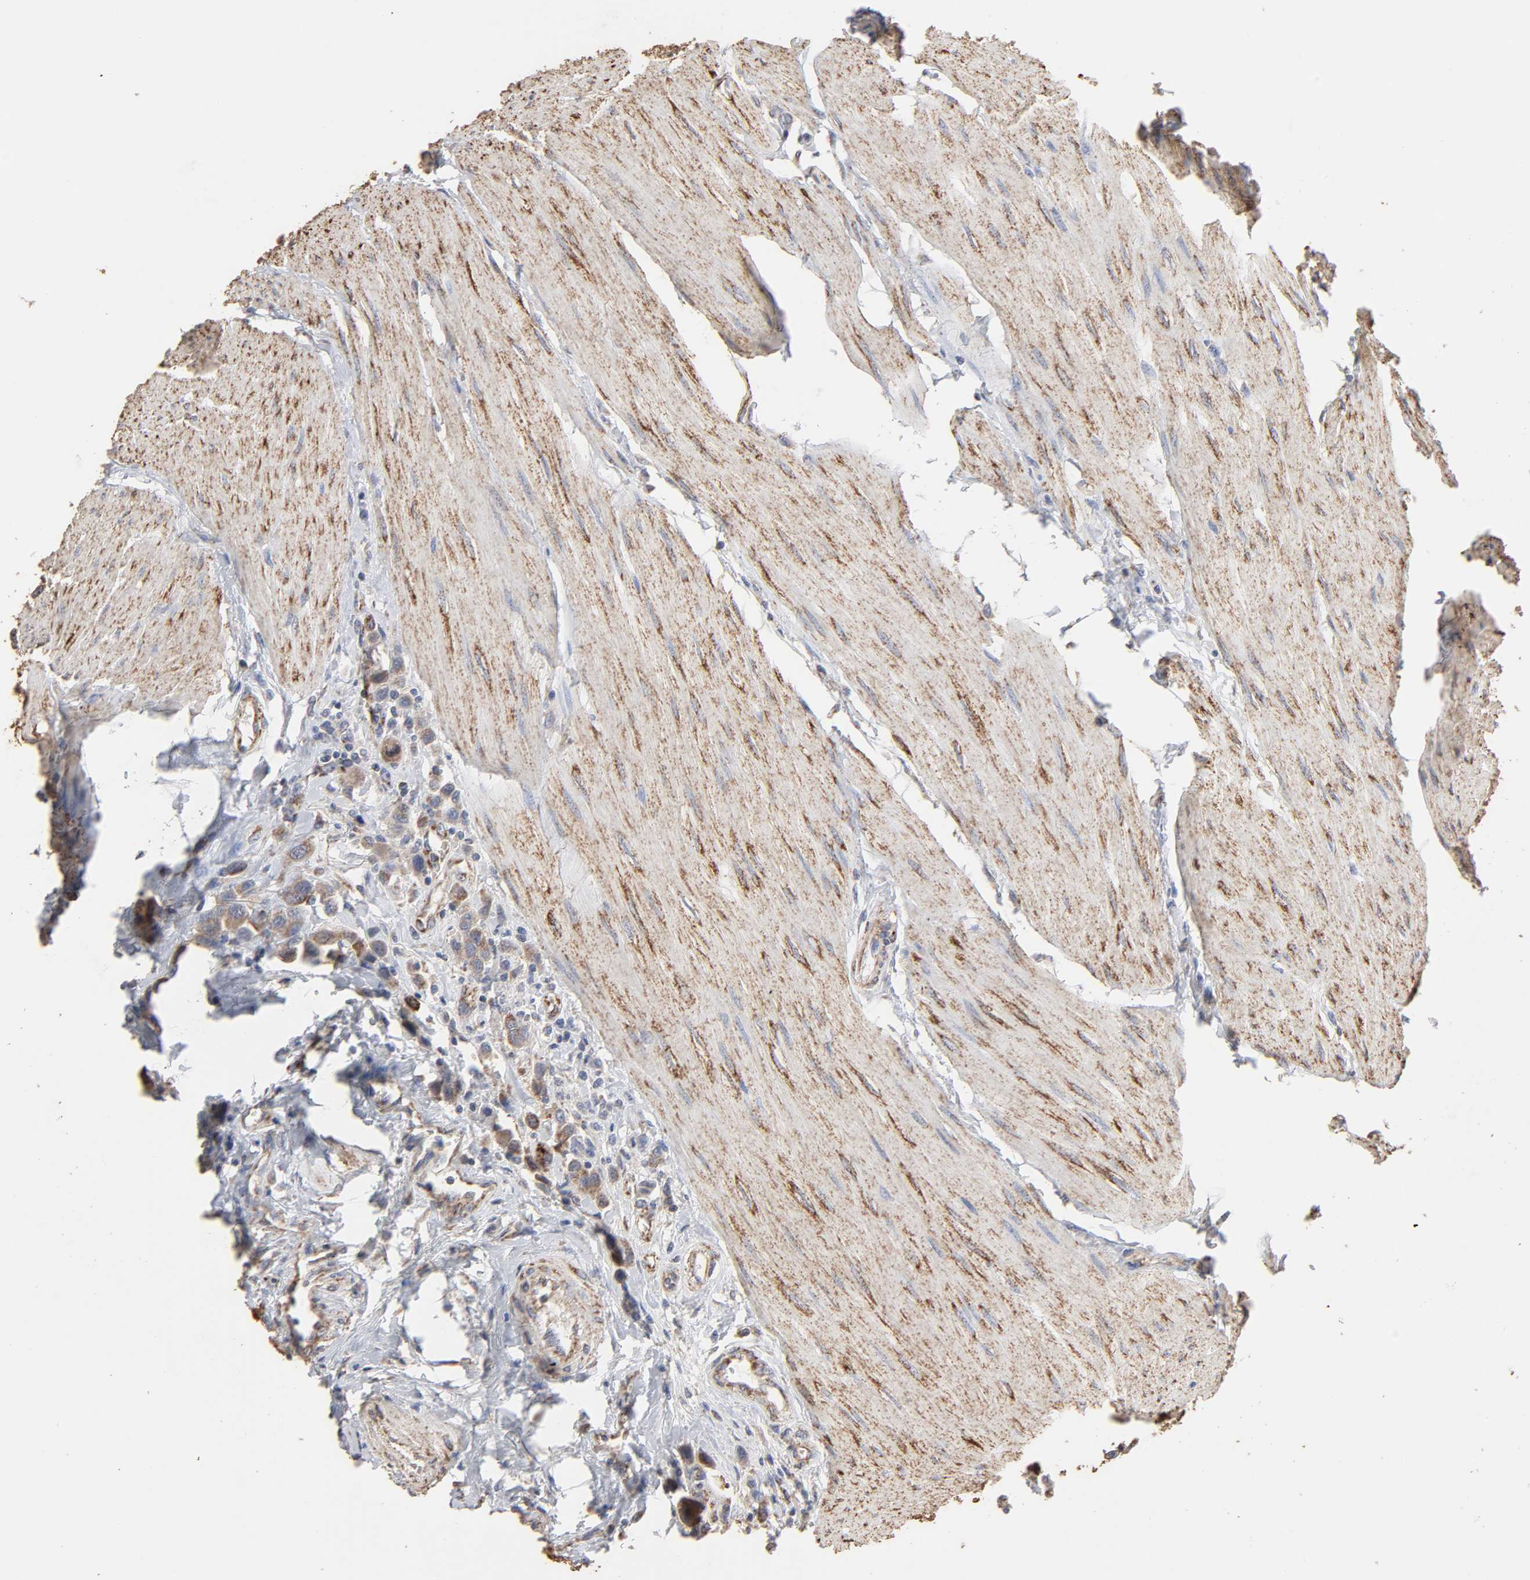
{"staining": {"intensity": "moderate", "quantity": ">75%", "location": "cytoplasmic/membranous"}, "tissue": "urothelial cancer", "cell_type": "Tumor cells", "image_type": "cancer", "snomed": [{"axis": "morphology", "description": "Urothelial carcinoma, High grade"}, {"axis": "topography", "description": "Urinary bladder"}], "caption": "About >75% of tumor cells in human urothelial cancer show moderate cytoplasmic/membranous protein staining as visualized by brown immunohistochemical staining.", "gene": "CYCS", "patient": {"sex": "male", "age": 50}}